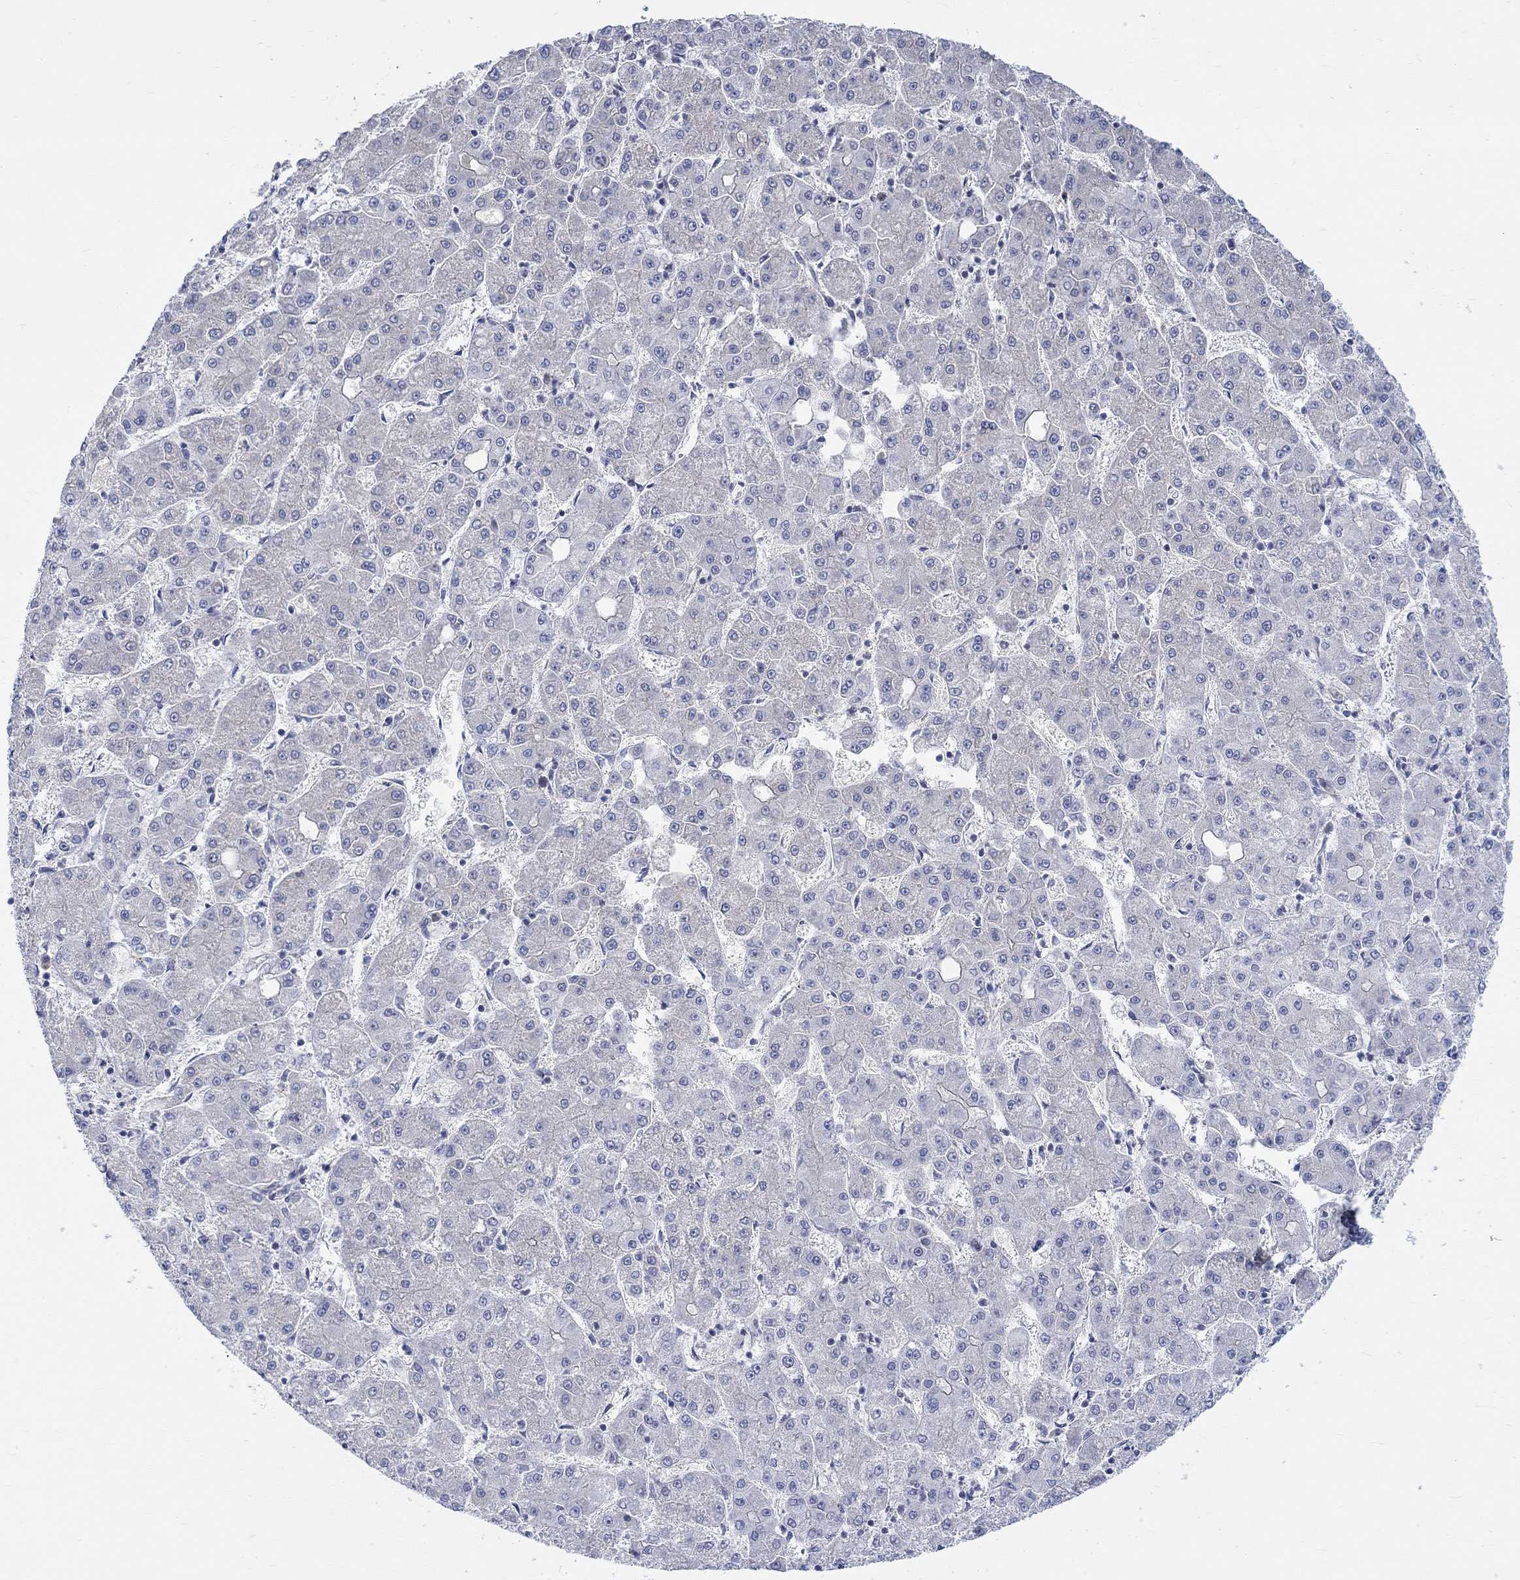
{"staining": {"intensity": "negative", "quantity": "none", "location": "none"}, "tissue": "liver cancer", "cell_type": "Tumor cells", "image_type": "cancer", "snomed": [{"axis": "morphology", "description": "Carcinoma, Hepatocellular, NOS"}, {"axis": "topography", "description": "Liver"}], "caption": "Image shows no significant protein expression in tumor cells of hepatocellular carcinoma (liver).", "gene": "NAV3", "patient": {"sex": "male", "age": 73}}